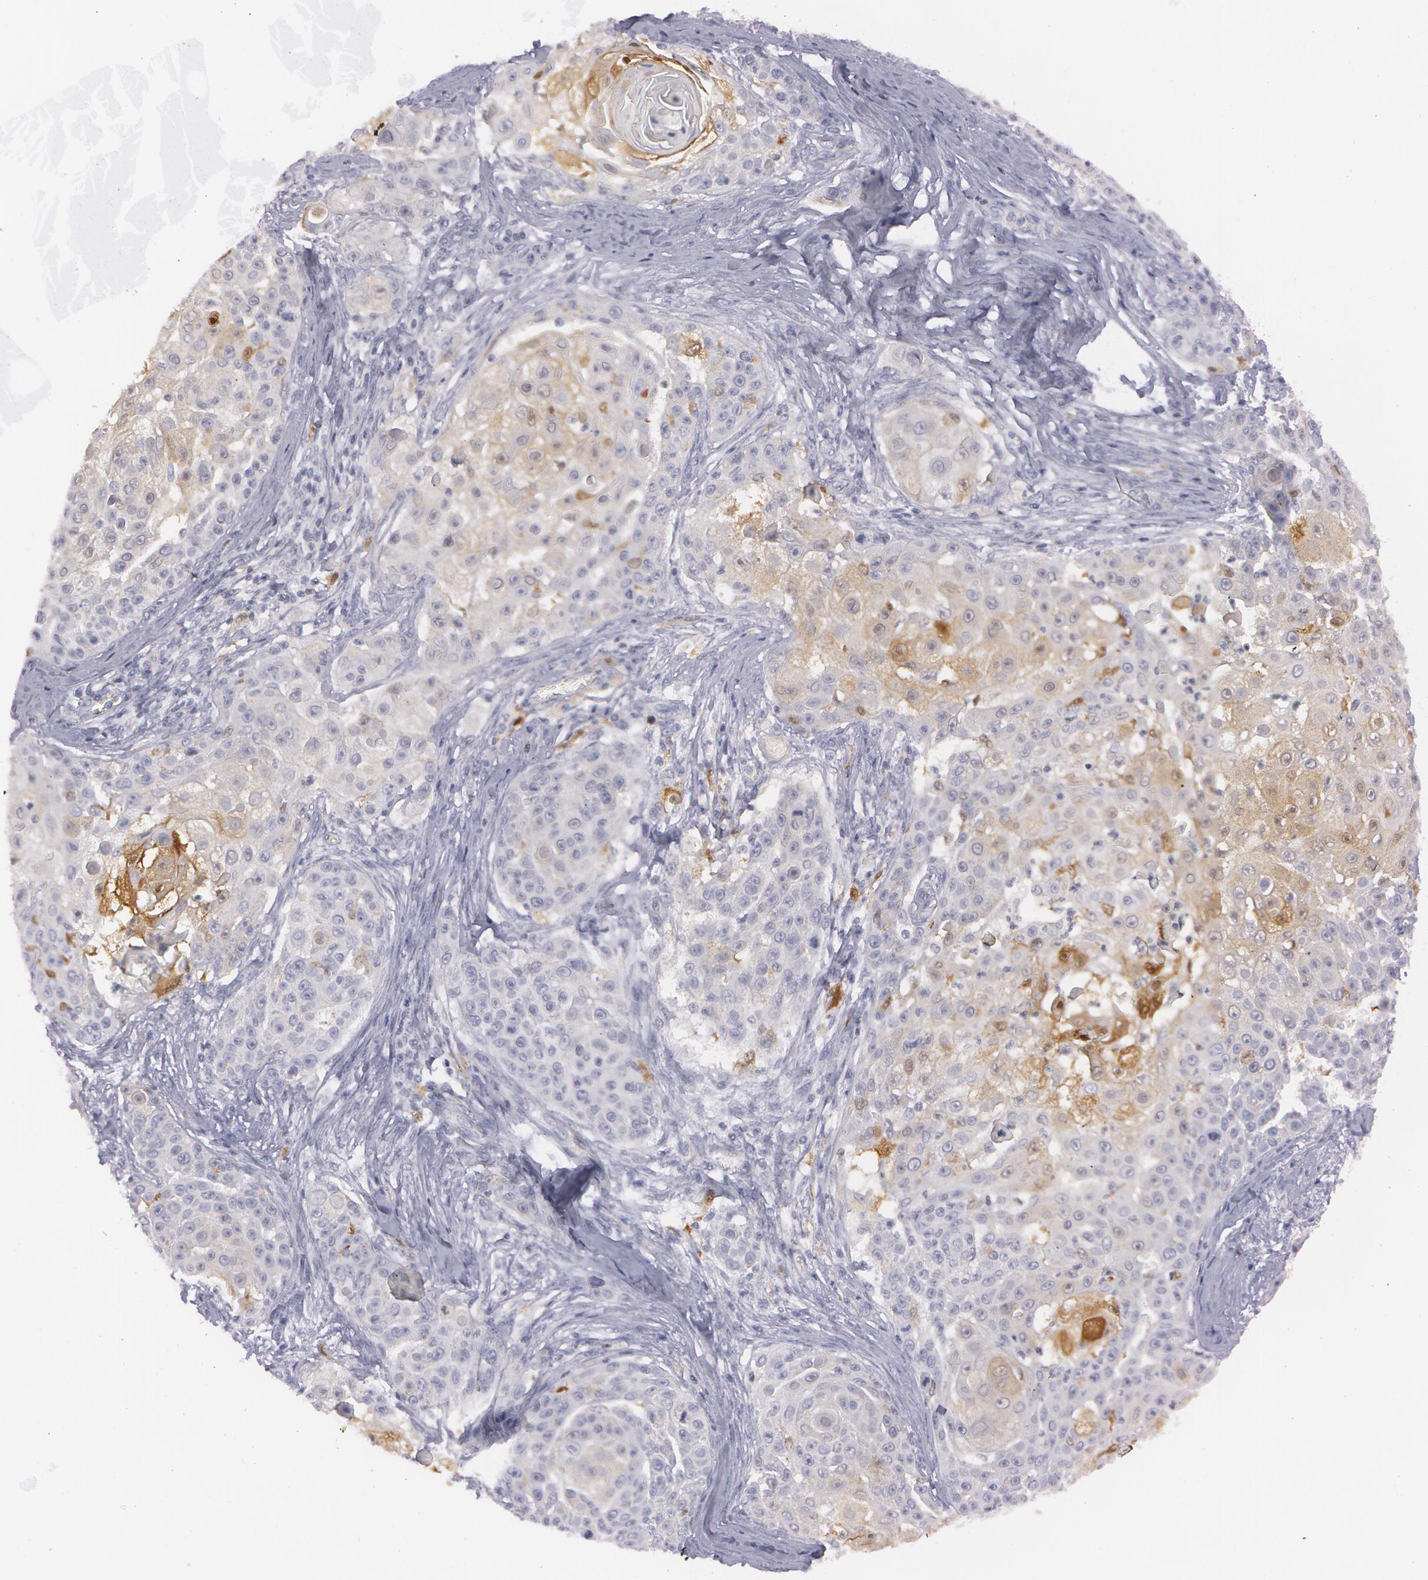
{"staining": {"intensity": "weak", "quantity": "<25%", "location": "cytoplasmic/membranous"}, "tissue": "skin cancer", "cell_type": "Tumor cells", "image_type": "cancer", "snomed": [{"axis": "morphology", "description": "Squamous cell carcinoma, NOS"}, {"axis": "topography", "description": "Skin"}], "caption": "Photomicrograph shows no protein staining in tumor cells of squamous cell carcinoma (skin) tissue.", "gene": "IL1RN", "patient": {"sex": "female", "age": 57}}